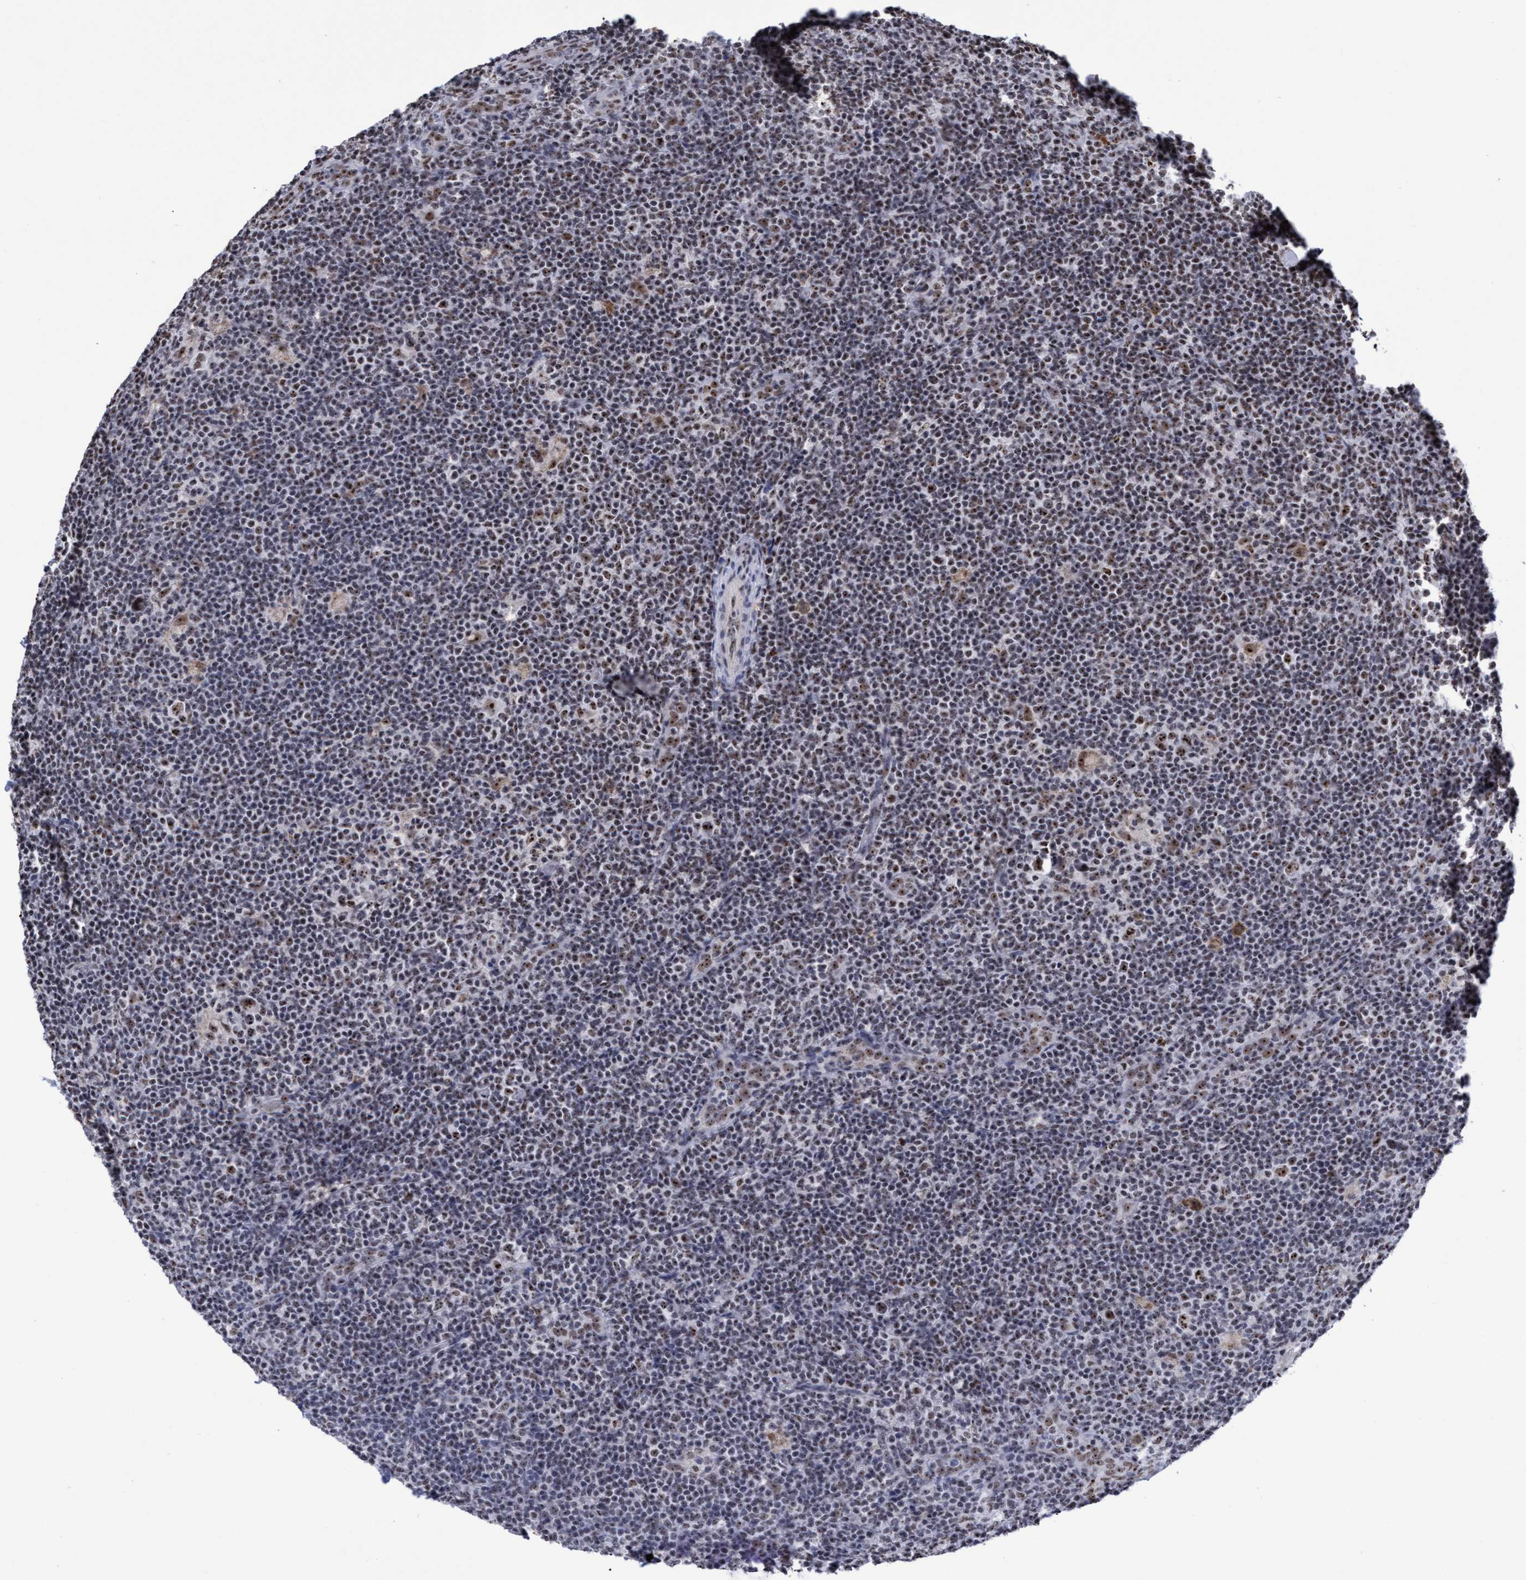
{"staining": {"intensity": "strong", "quantity": ">75%", "location": "nuclear"}, "tissue": "lymphoma", "cell_type": "Tumor cells", "image_type": "cancer", "snomed": [{"axis": "morphology", "description": "Hodgkin's disease, NOS"}, {"axis": "topography", "description": "Lymph node"}], "caption": "Protein staining exhibits strong nuclear positivity in approximately >75% of tumor cells in lymphoma.", "gene": "EFCAB10", "patient": {"sex": "female", "age": 57}}